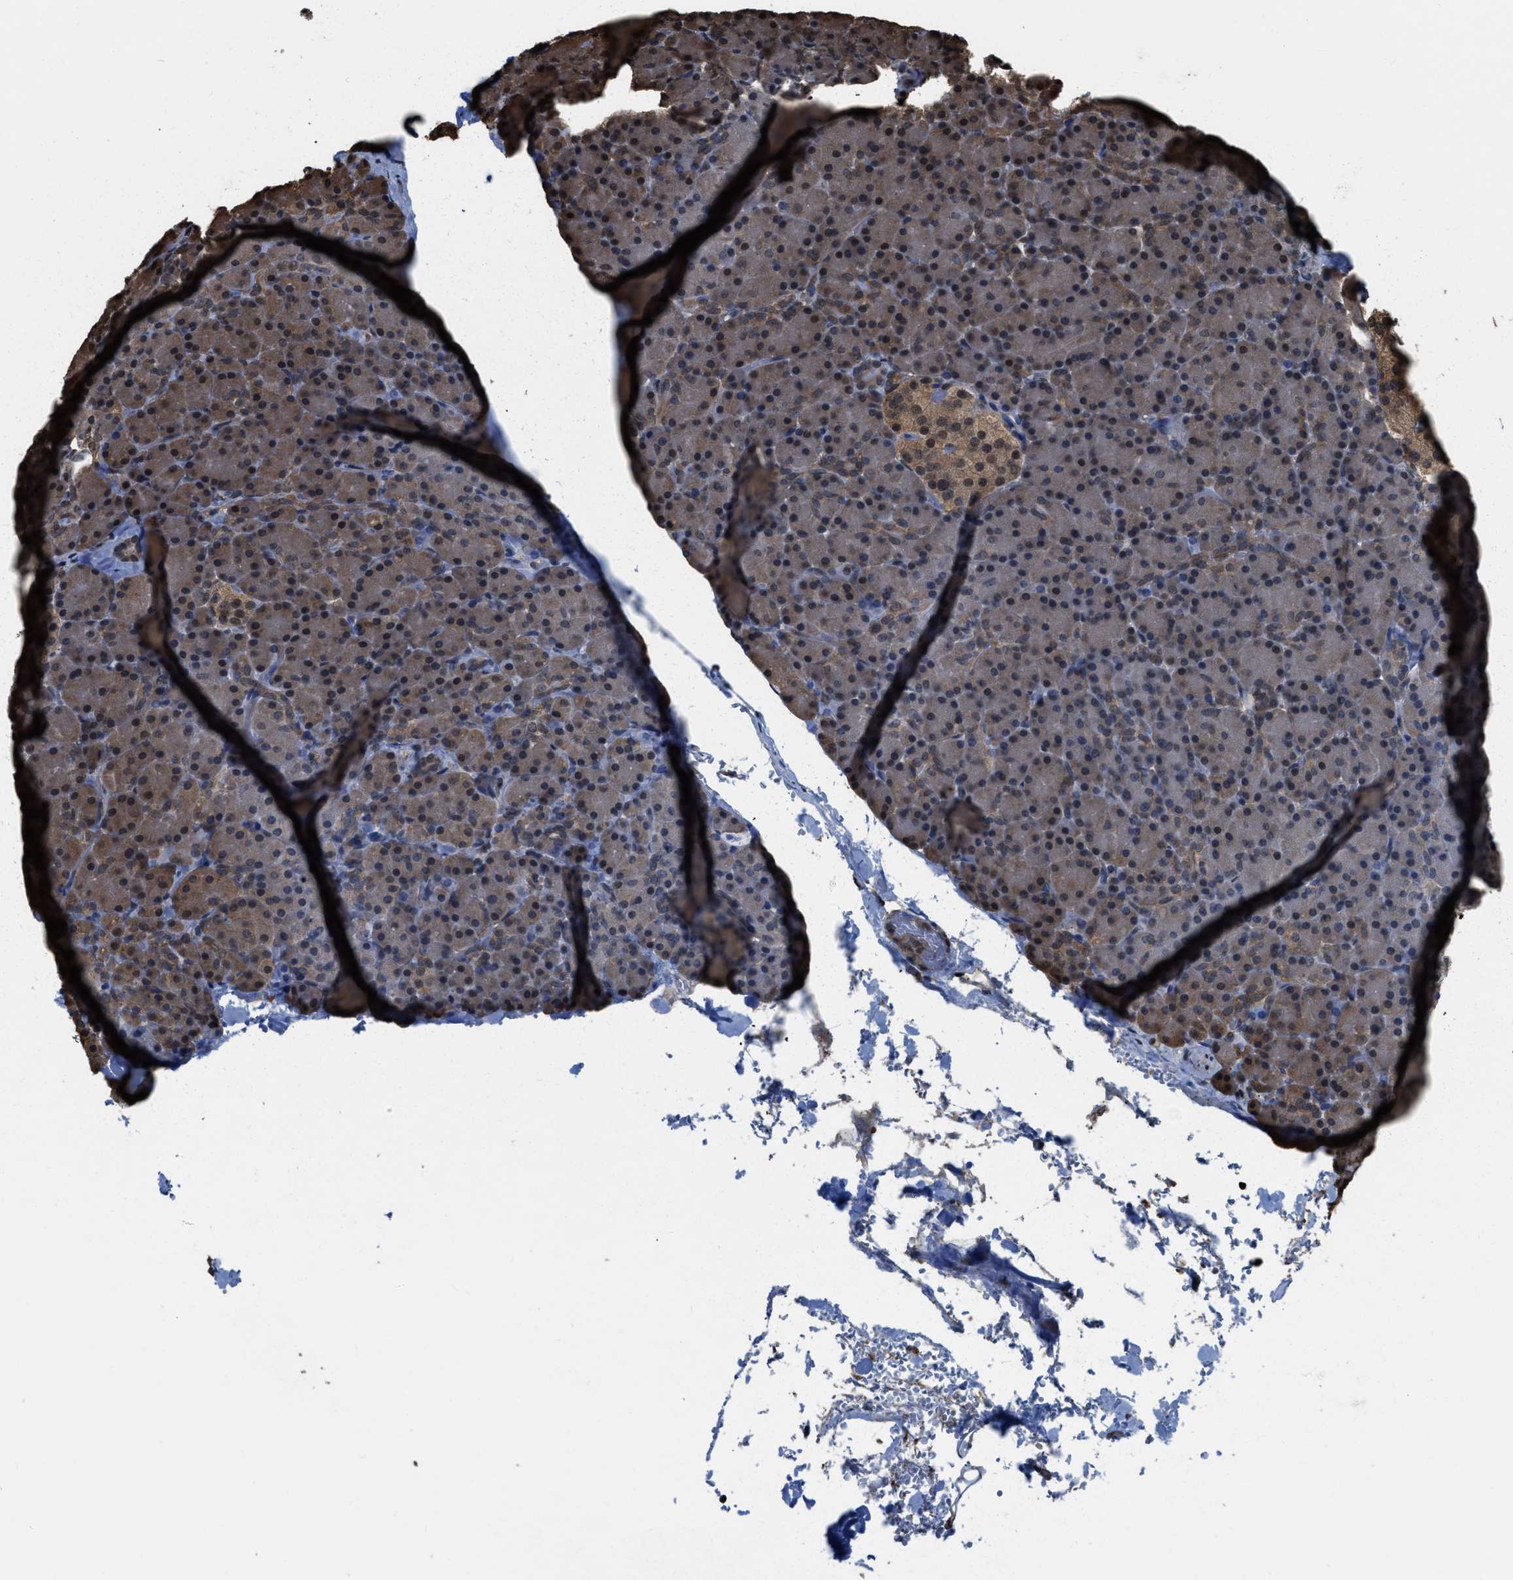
{"staining": {"intensity": "moderate", "quantity": "25%-75%", "location": "cytoplasmic/membranous,nuclear"}, "tissue": "pancreas", "cell_type": "Exocrine glandular cells", "image_type": "normal", "snomed": [{"axis": "morphology", "description": "Normal tissue, NOS"}, {"axis": "topography", "description": "Pancreas"}], "caption": "Protein expression analysis of normal pancreas shows moderate cytoplasmic/membranous,nuclear expression in about 25%-75% of exocrine glandular cells. (Stains: DAB (3,3'-diaminobenzidine) in brown, nuclei in blue, Microscopy: brightfield microscopy at high magnification).", "gene": "FNTA", "patient": {"sex": "female", "age": 43}}